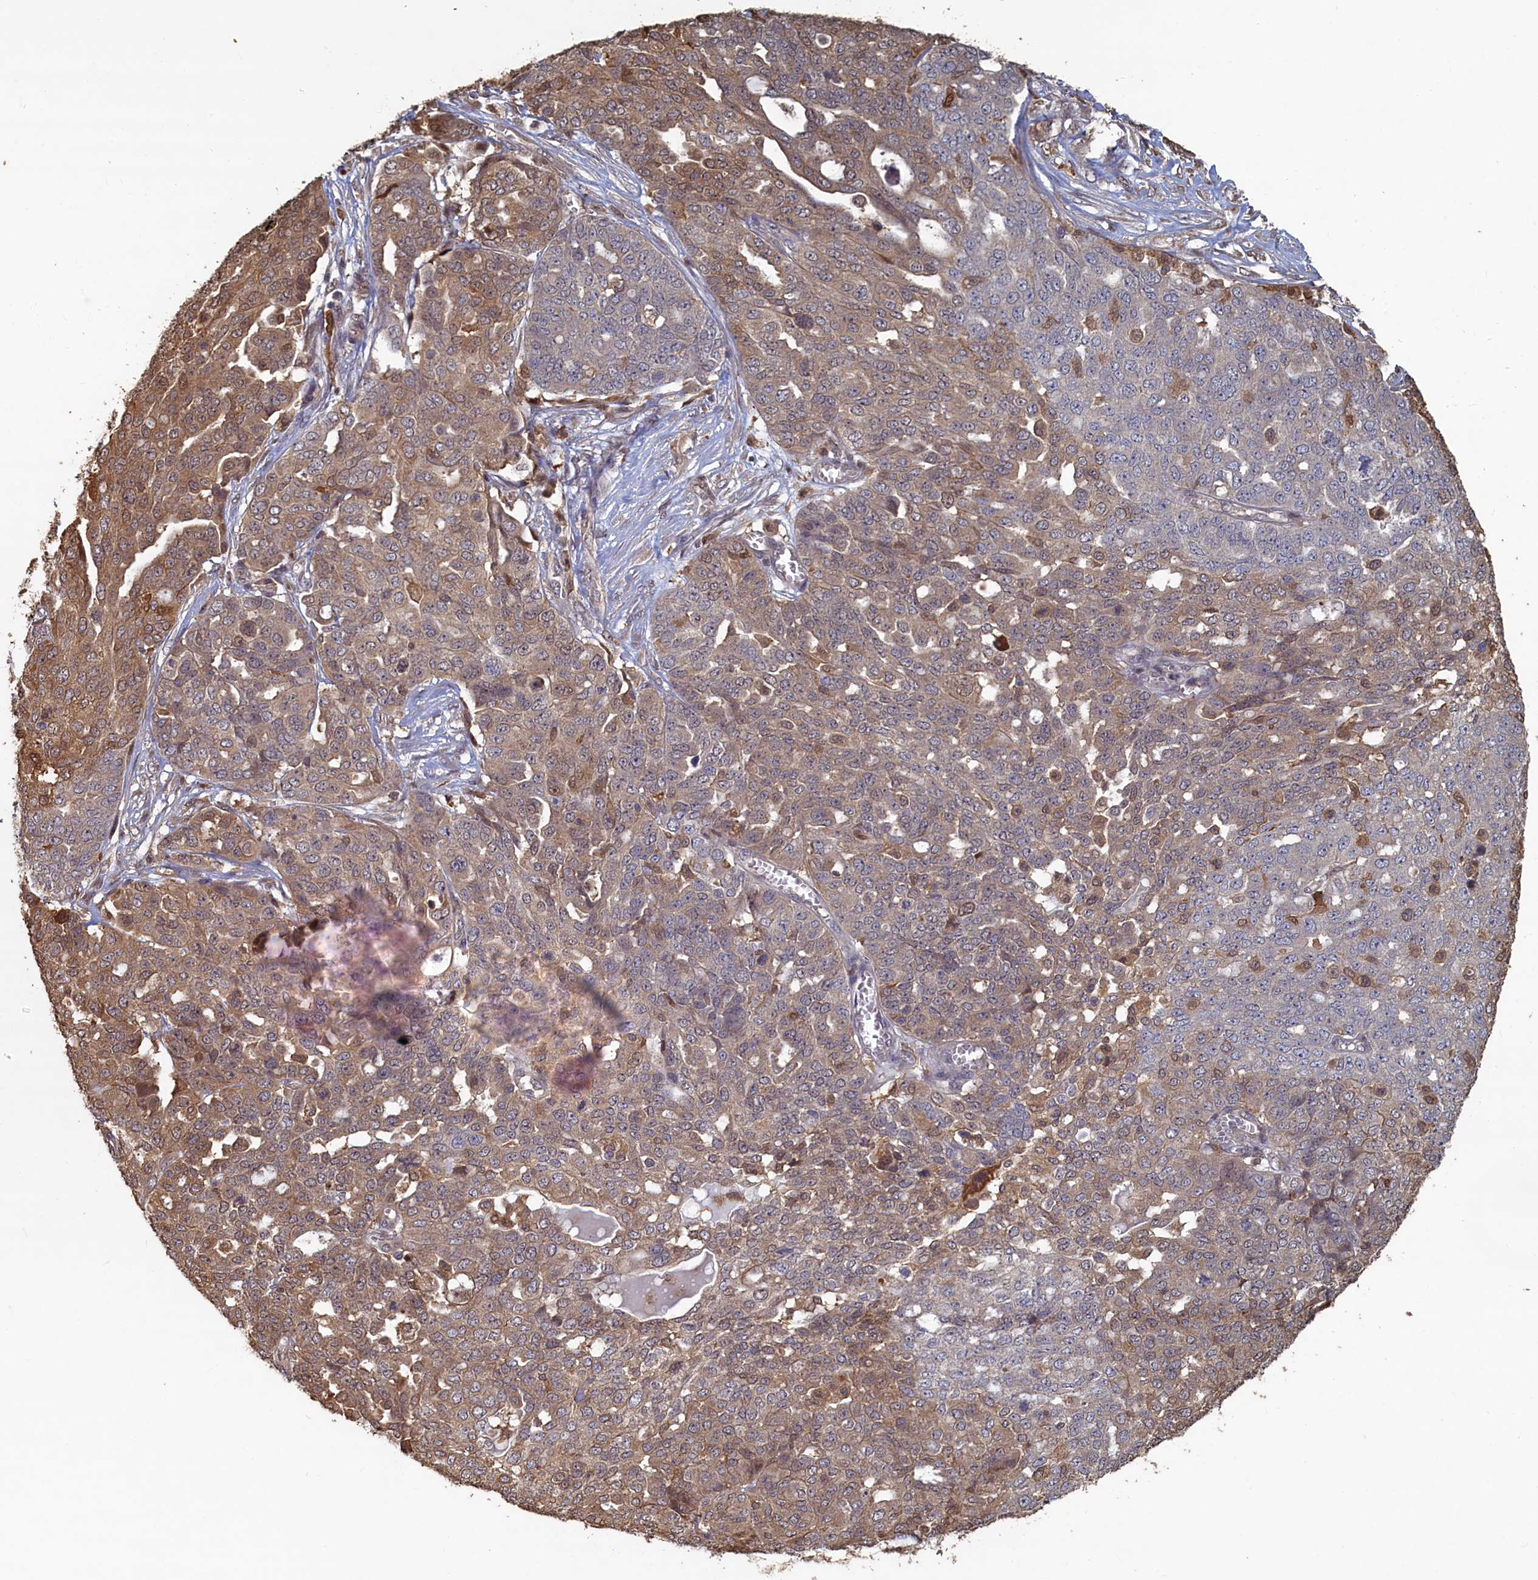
{"staining": {"intensity": "moderate", "quantity": ">75%", "location": "cytoplasmic/membranous"}, "tissue": "ovarian cancer", "cell_type": "Tumor cells", "image_type": "cancer", "snomed": [{"axis": "morphology", "description": "Cystadenocarcinoma, serous, NOS"}, {"axis": "topography", "description": "Soft tissue"}, {"axis": "topography", "description": "Ovary"}], "caption": "Ovarian cancer (serous cystadenocarcinoma) stained with DAB IHC exhibits medium levels of moderate cytoplasmic/membranous expression in approximately >75% of tumor cells.", "gene": "UCHL3", "patient": {"sex": "female", "age": 57}}